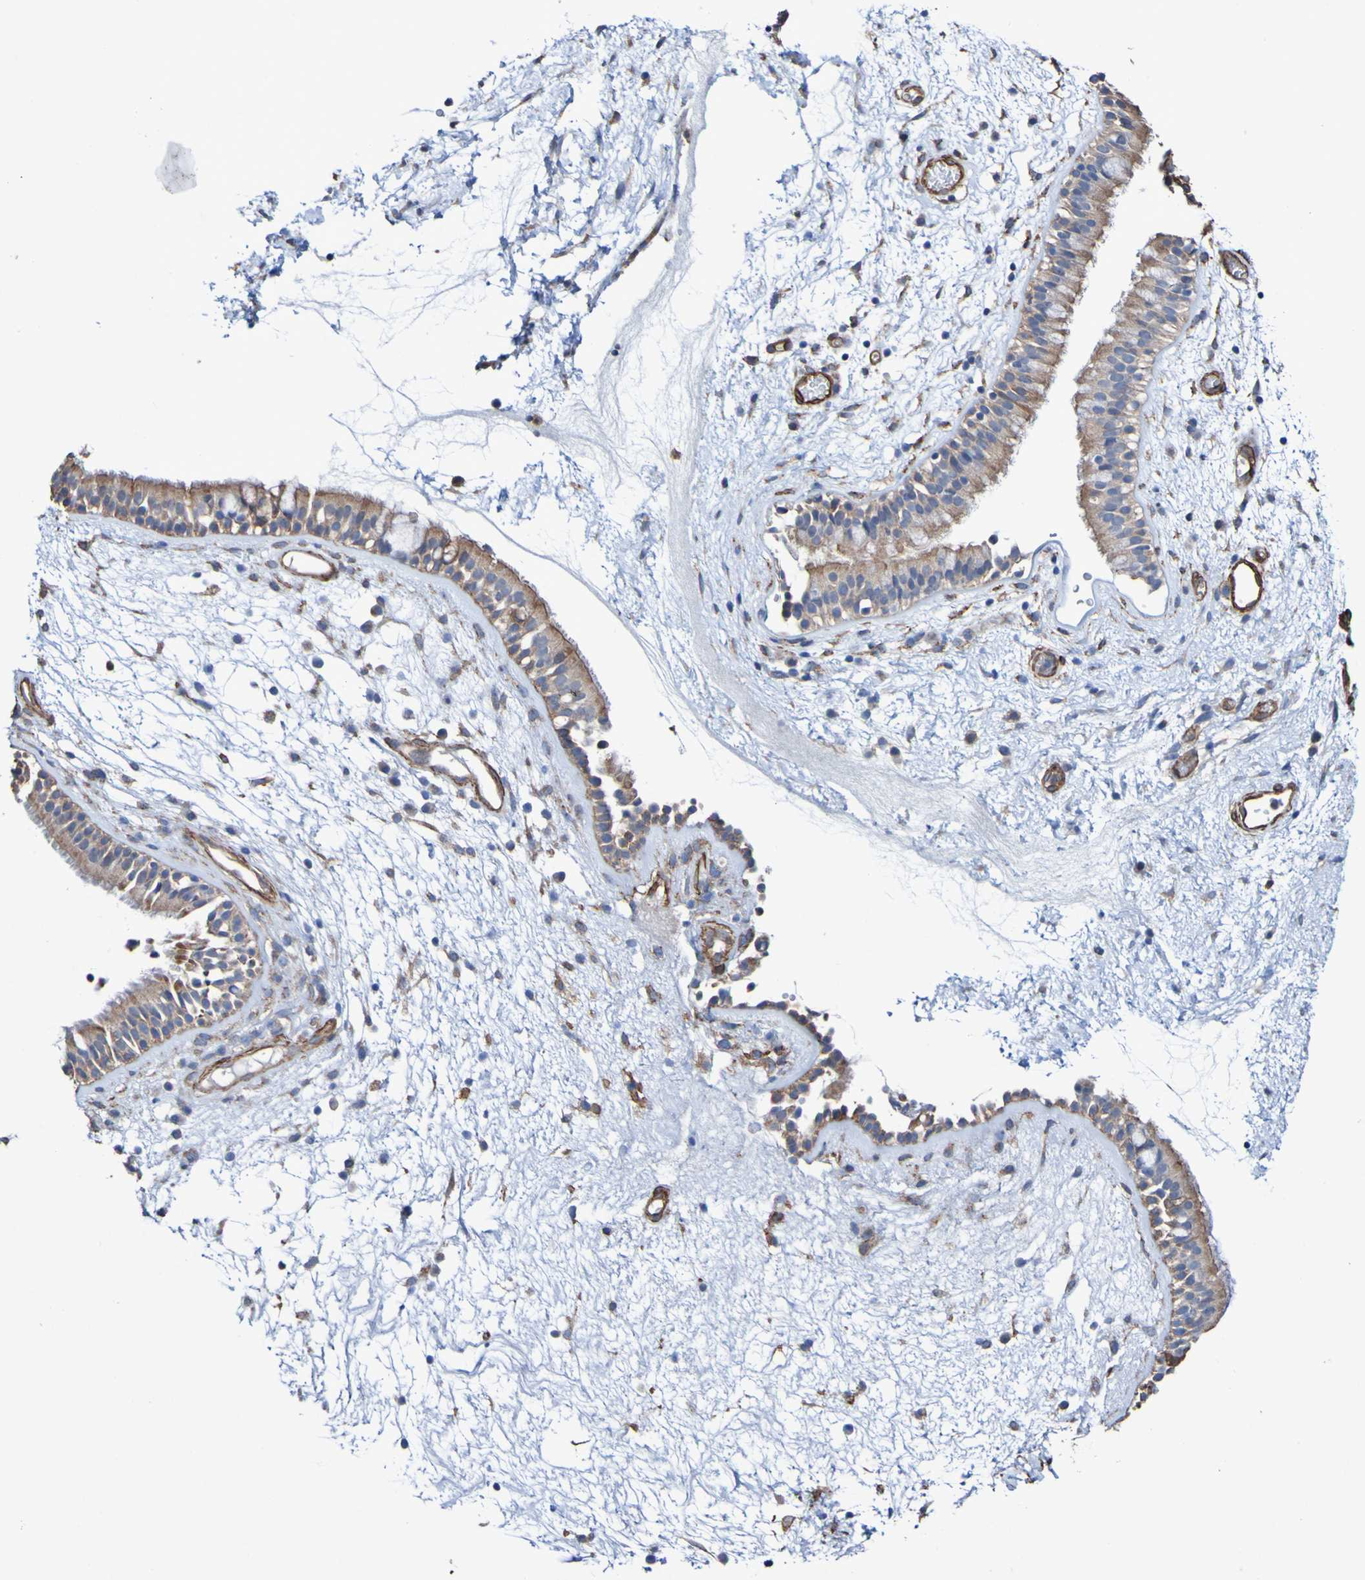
{"staining": {"intensity": "moderate", "quantity": ">75%", "location": "cytoplasmic/membranous"}, "tissue": "nasopharynx", "cell_type": "Respiratory epithelial cells", "image_type": "normal", "snomed": [{"axis": "morphology", "description": "Normal tissue, NOS"}, {"axis": "morphology", "description": "Inflammation, NOS"}, {"axis": "topography", "description": "Nasopharynx"}], "caption": "A medium amount of moderate cytoplasmic/membranous expression is identified in approximately >75% of respiratory epithelial cells in normal nasopharynx. Immunohistochemistry (ihc) stains the protein in brown and the nuclei are stained blue.", "gene": "ELMOD3", "patient": {"sex": "male", "age": 48}}